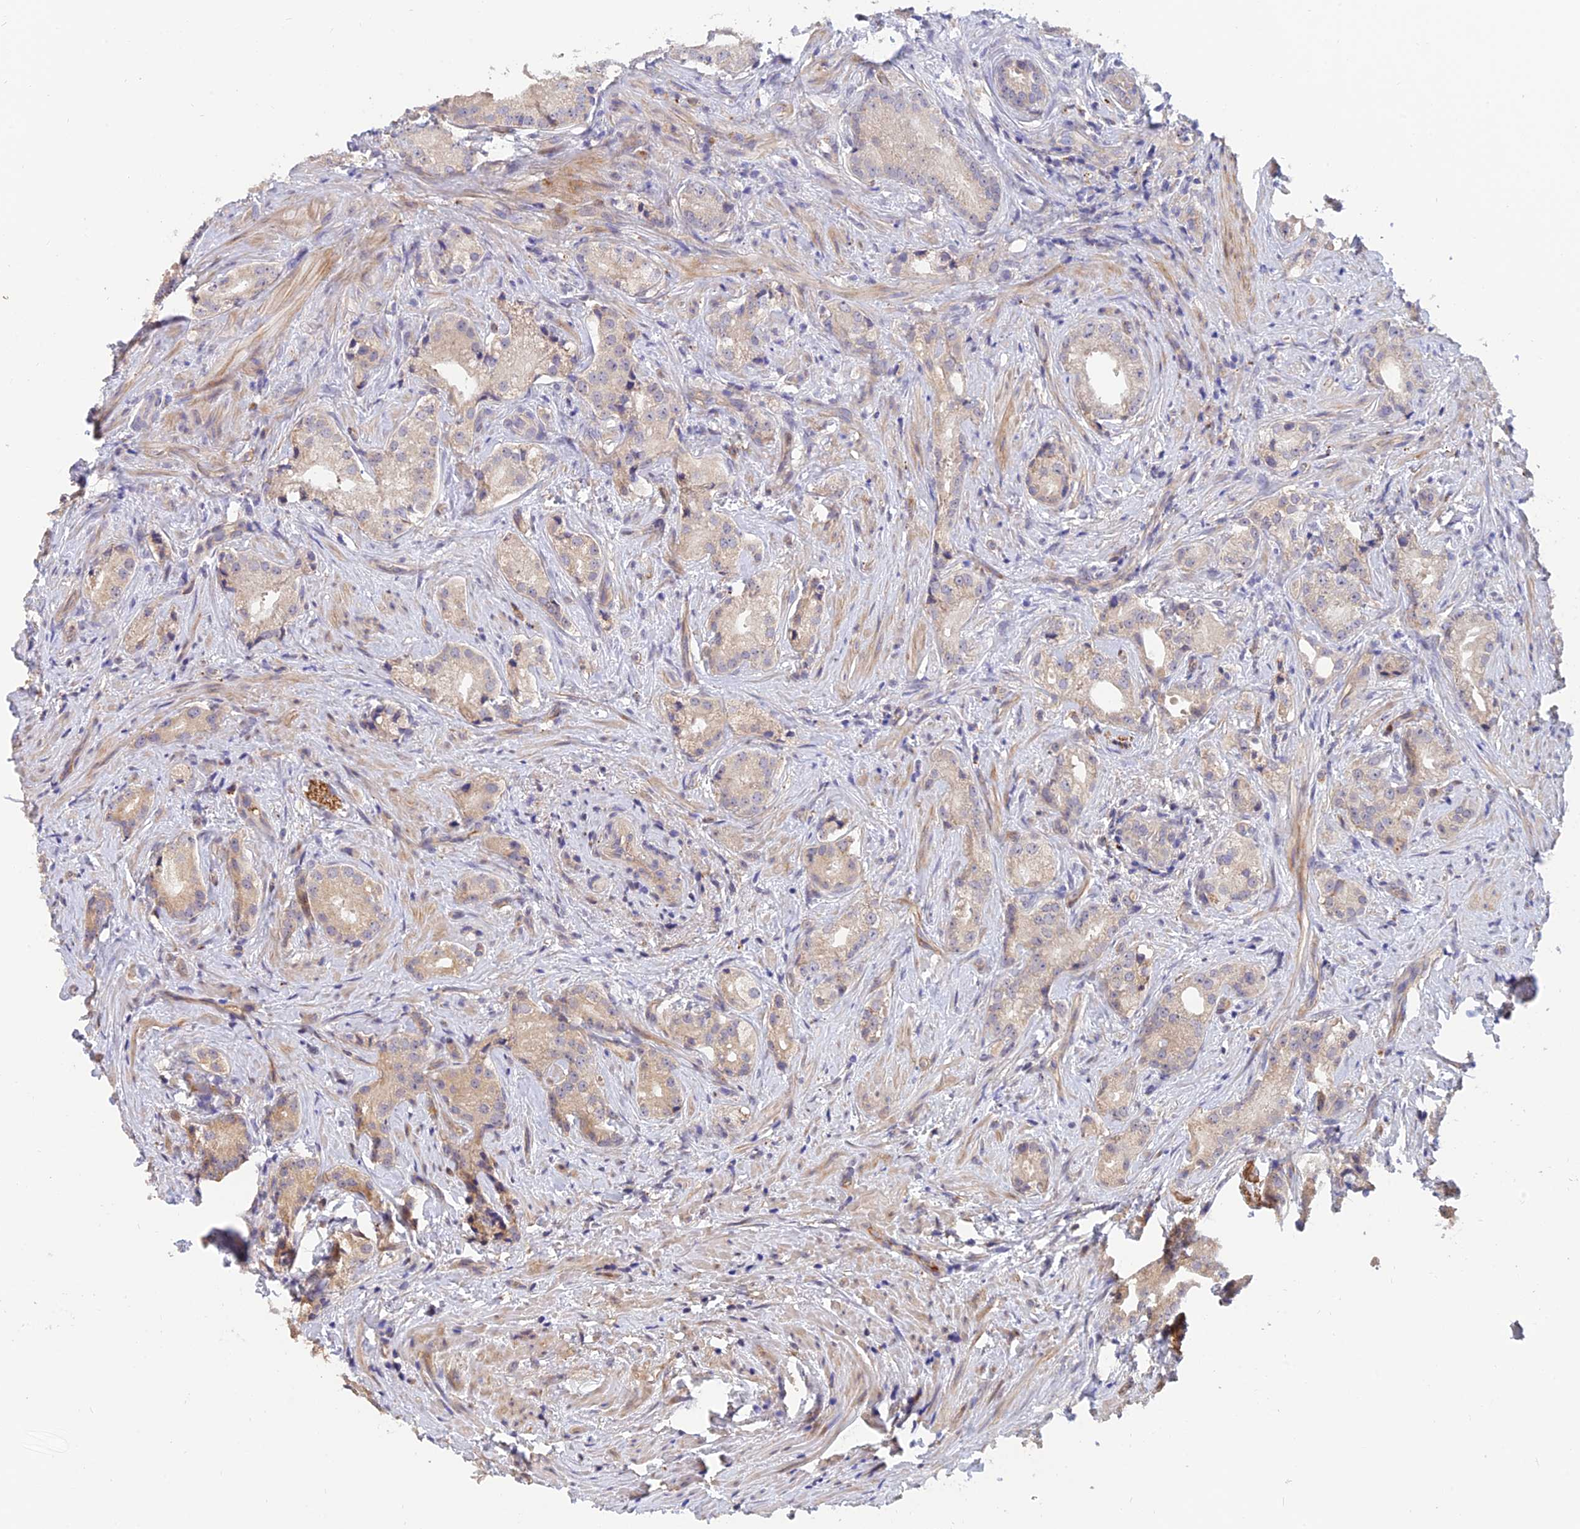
{"staining": {"intensity": "negative", "quantity": "none", "location": "none"}, "tissue": "prostate cancer", "cell_type": "Tumor cells", "image_type": "cancer", "snomed": [{"axis": "morphology", "description": "Adenocarcinoma, Low grade"}, {"axis": "topography", "description": "Prostate"}], "caption": "Prostate low-grade adenocarcinoma stained for a protein using IHC demonstrates no expression tumor cells.", "gene": "MRPL35", "patient": {"sex": "male", "age": 71}}